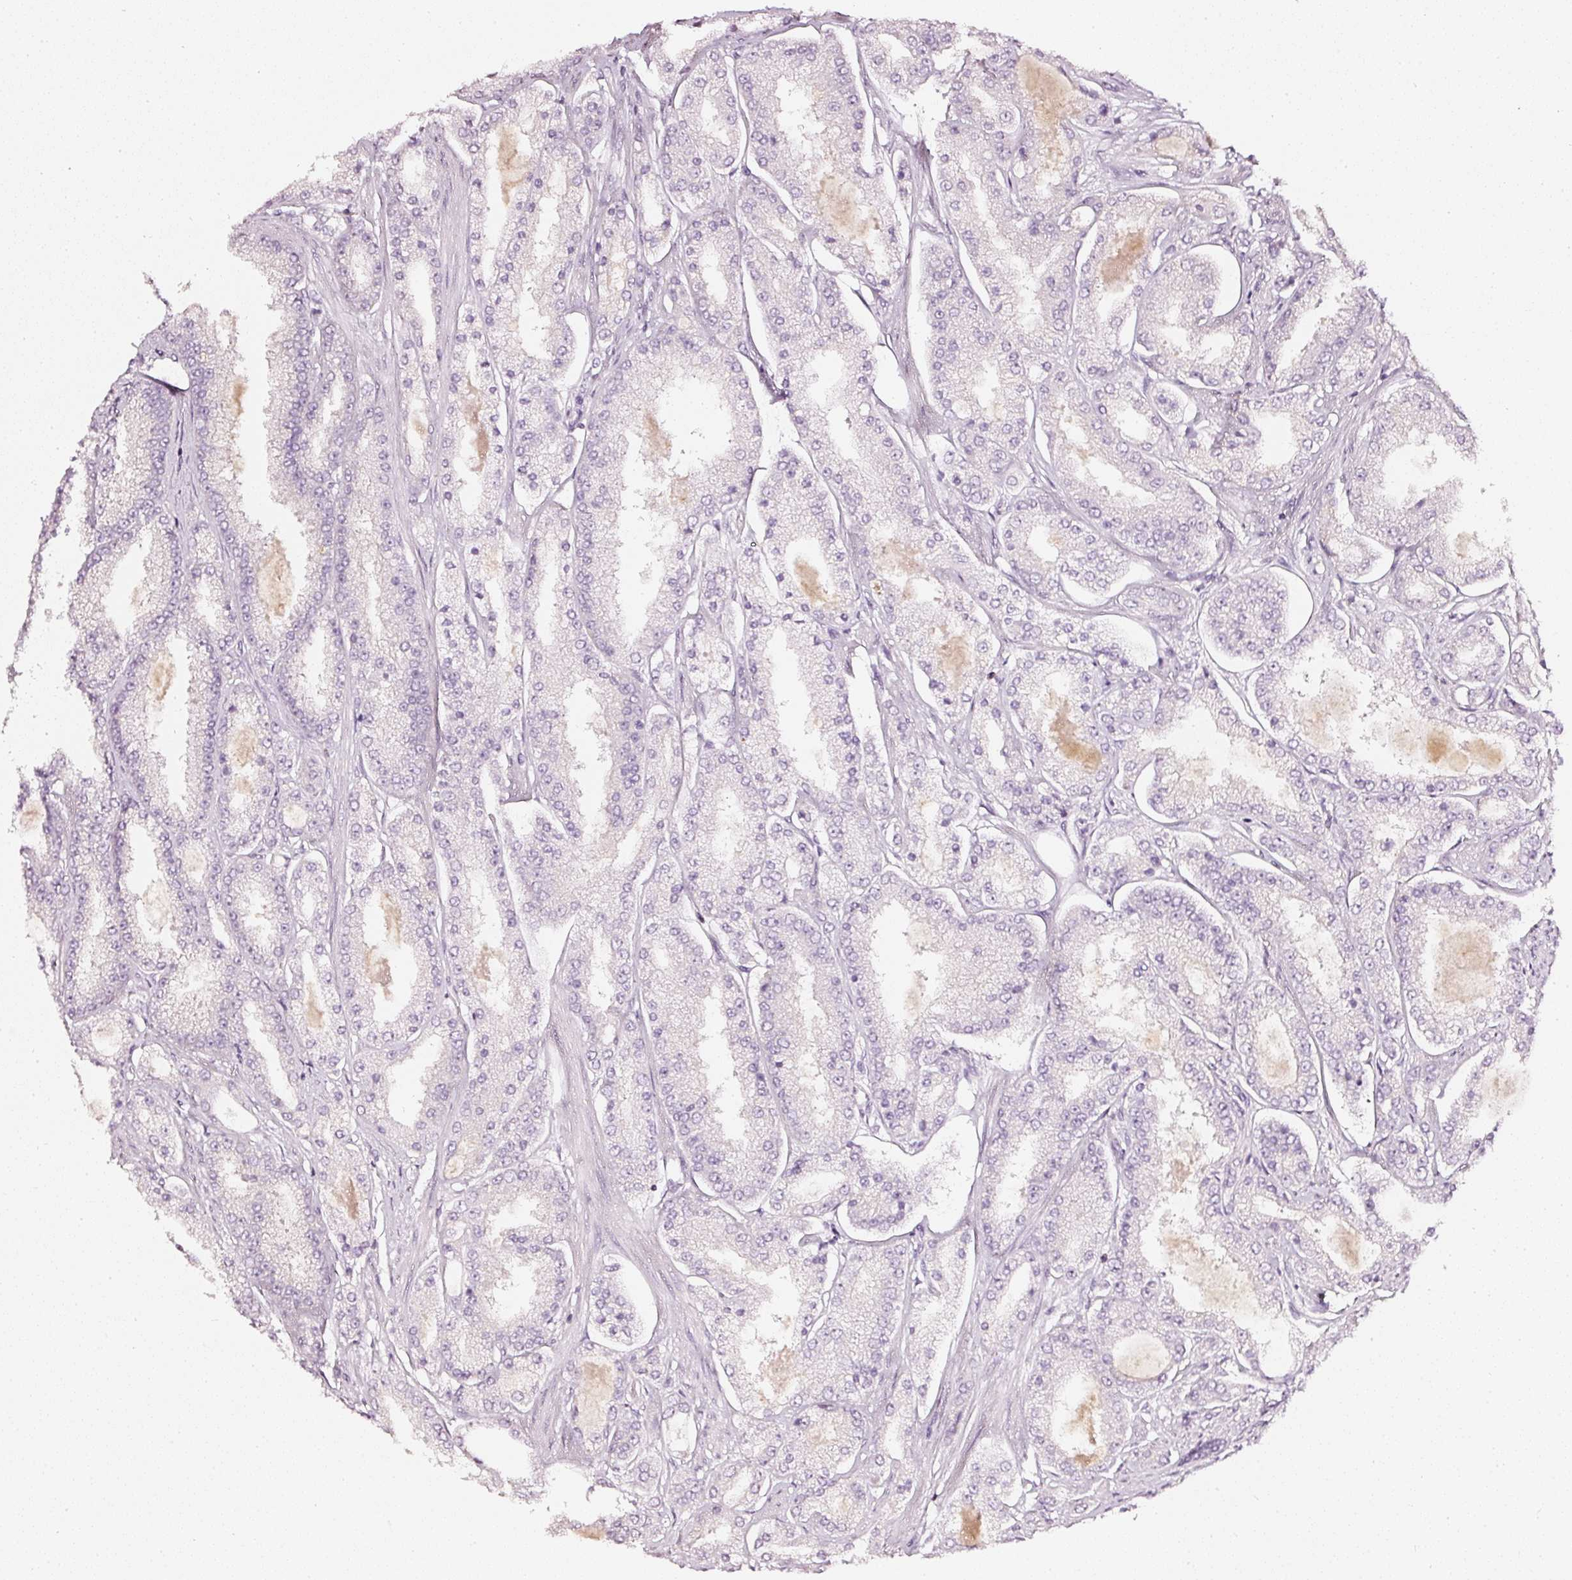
{"staining": {"intensity": "negative", "quantity": "none", "location": "none"}, "tissue": "prostate cancer", "cell_type": "Tumor cells", "image_type": "cancer", "snomed": [{"axis": "morphology", "description": "Adenocarcinoma, High grade"}, {"axis": "topography", "description": "Prostate"}], "caption": "There is no significant expression in tumor cells of high-grade adenocarcinoma (prostate).", "gene": "CNP", "patient": {"sex": "male", "age": 69}}